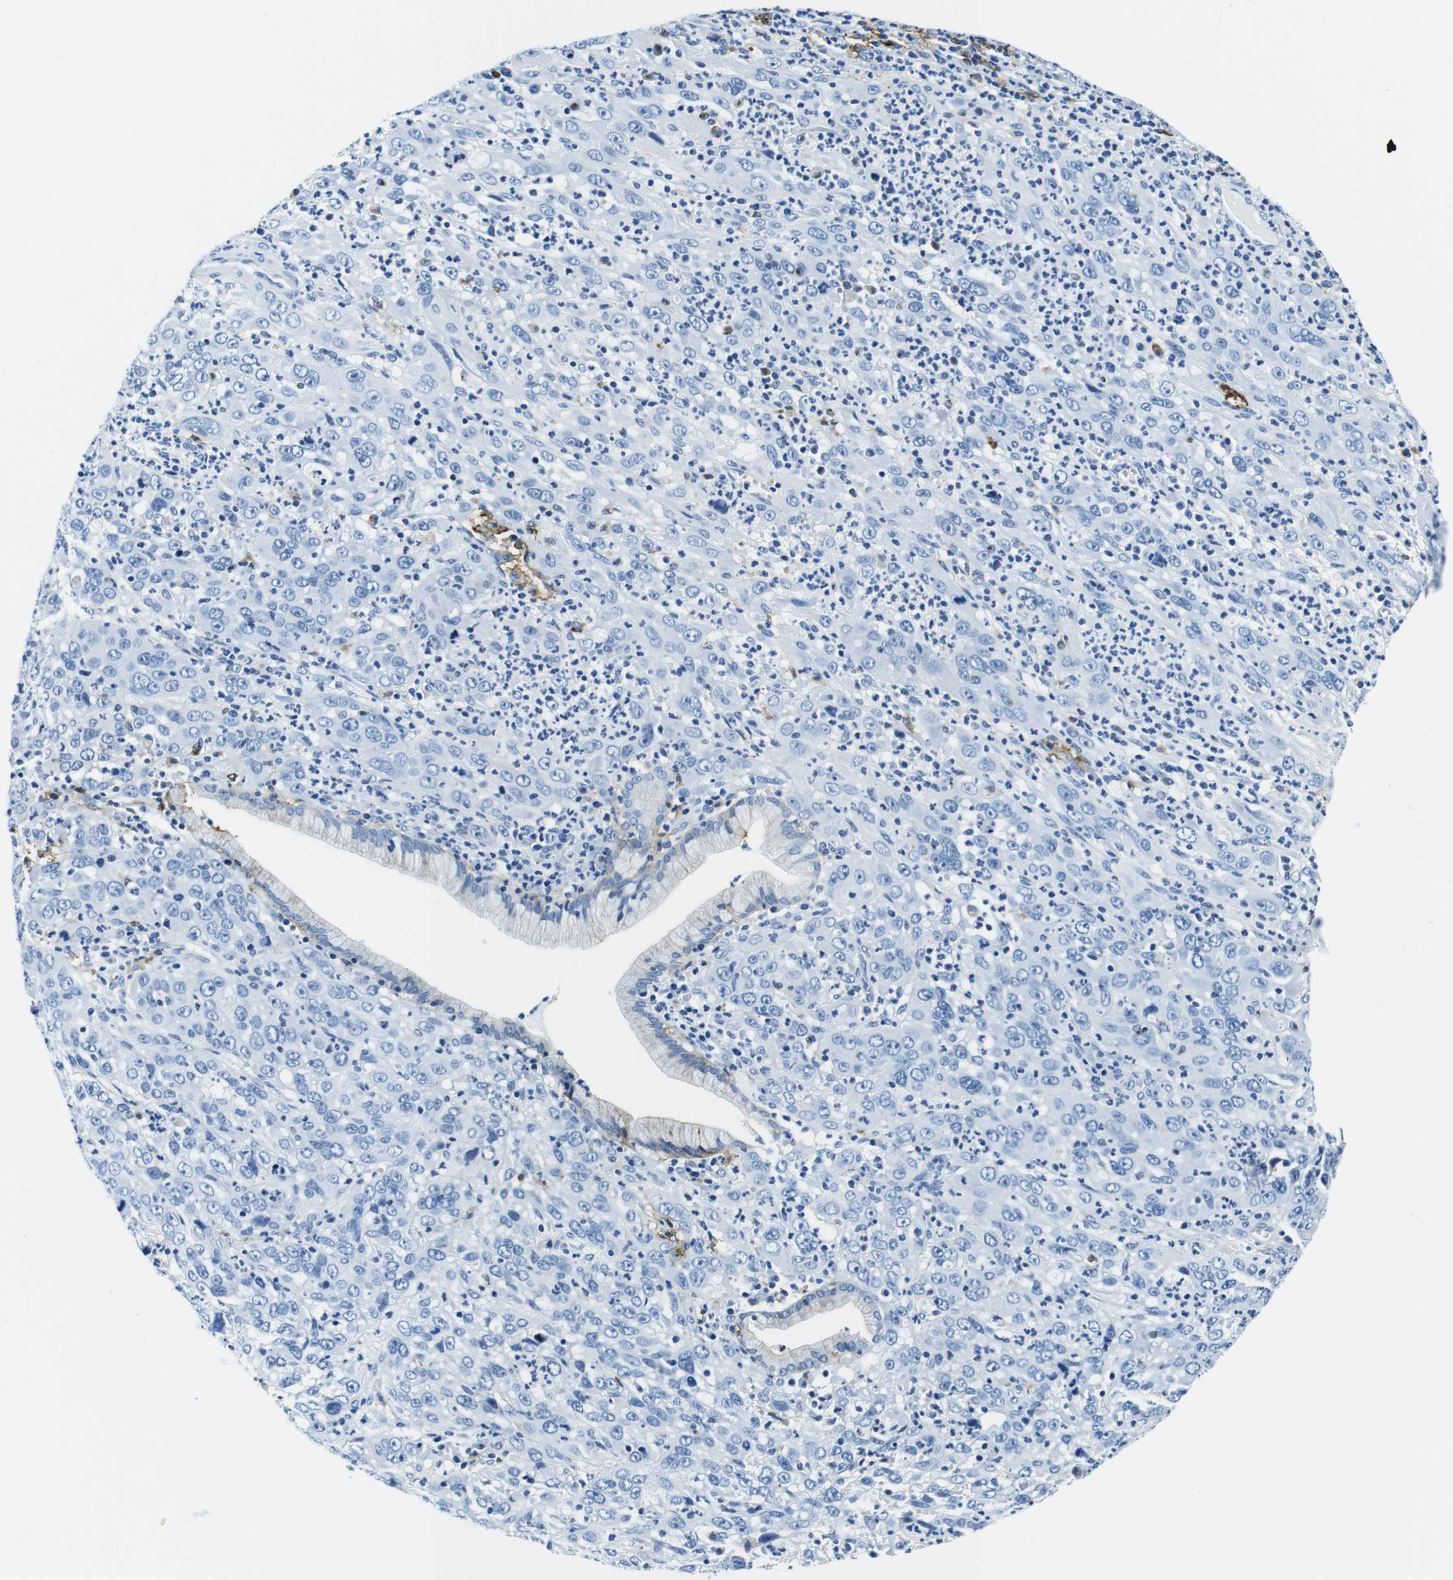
{"staining": {"intensity": "negative", "quantity": "none", "location": "none"}, "tissue": "cervical cancer", "cell_type": "Tumor cells", "image_type": "cancer", "snomed": [{"axis": "morphology", "description": "Squamous cell carcinoma, NOS"}, {"axis": "topography", "description": "Cervix"}], "caption": "A photomicrograph of human cervical cancer is negative for staining in tumor cells.", "gene": "HLA-DRB1", "patient": {"sex": "female", "age": 32}}